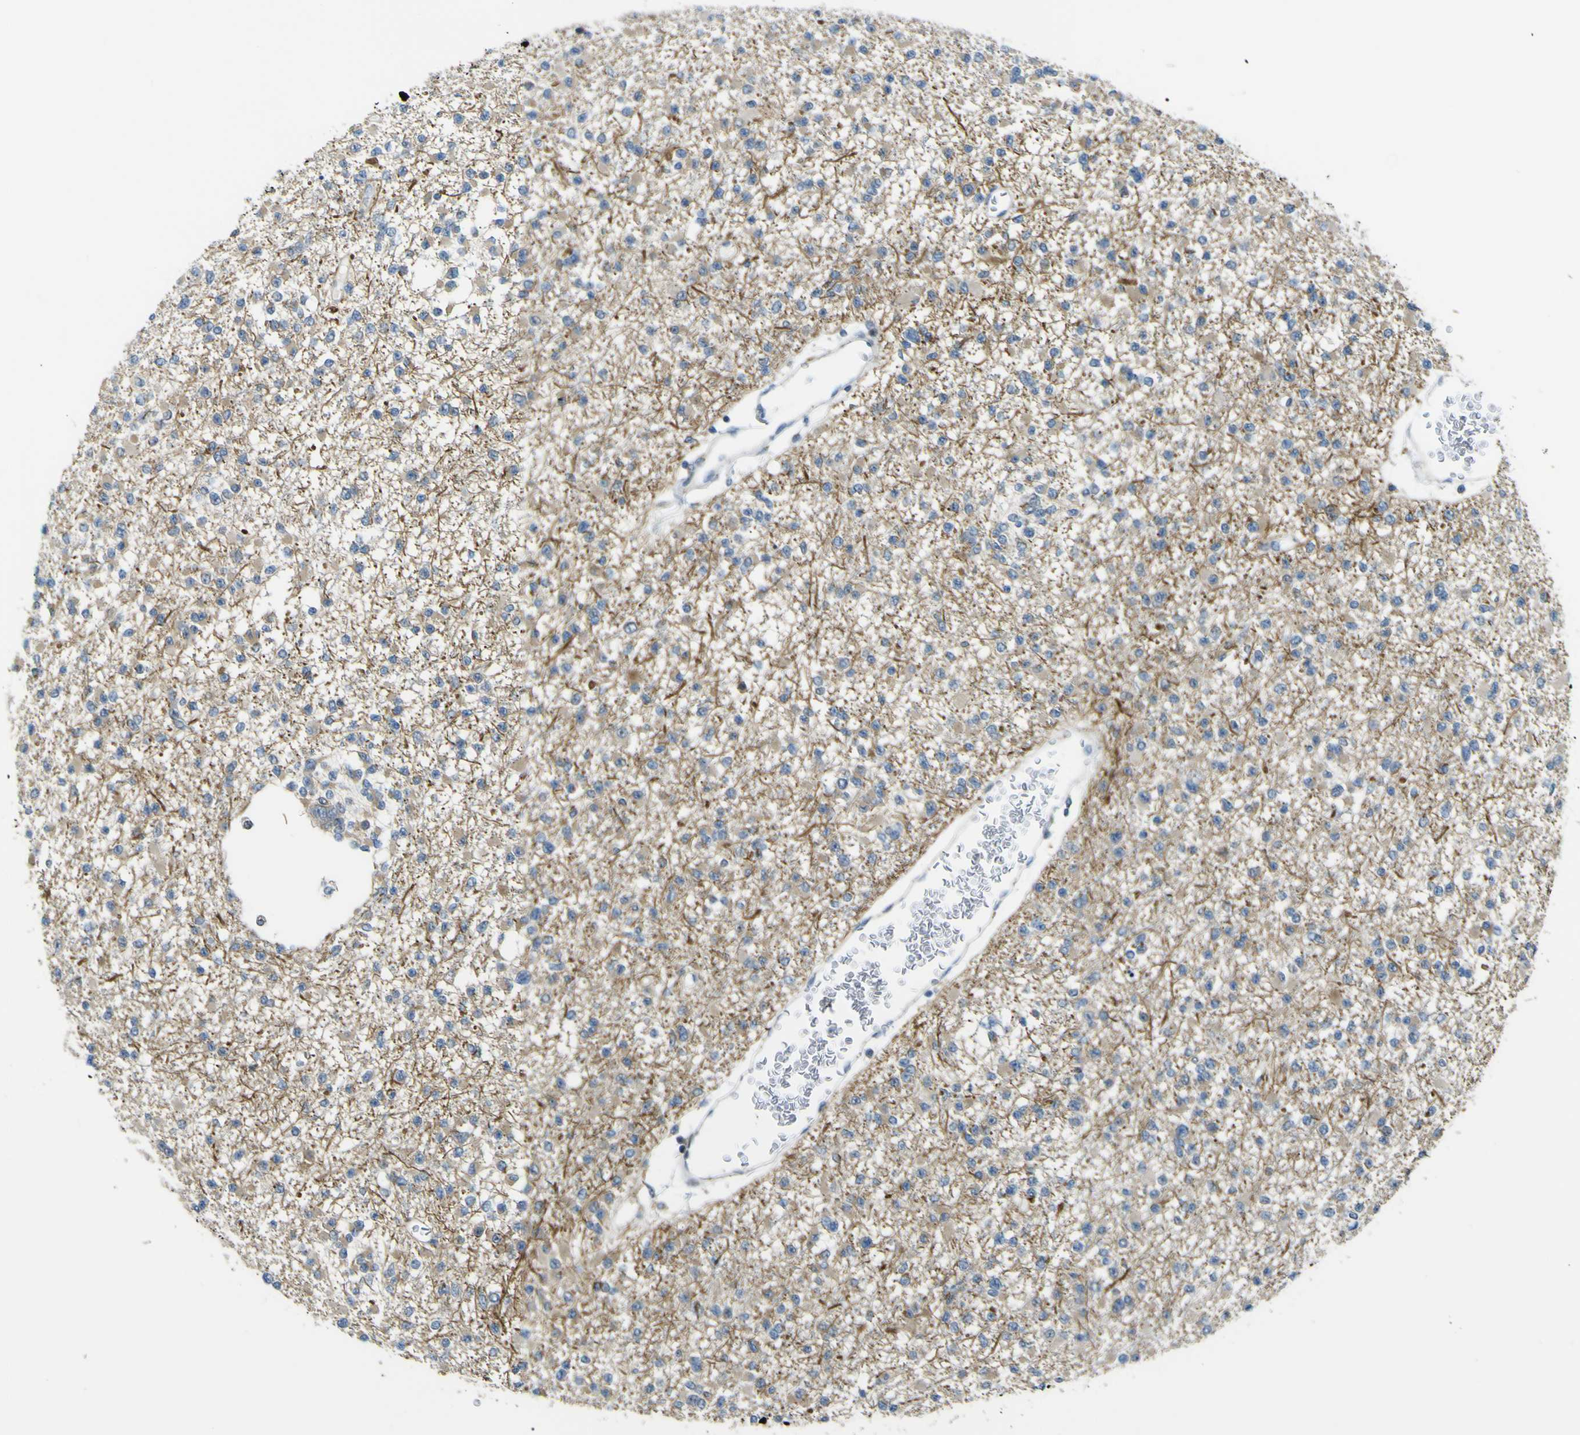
{"staining": {"intensity": "negative", "quantity": "none", "location": "none"}, "tissue": "glioma", "cell_type": "Tumor cells", "image_type": "cancer", "snomed": [{"axis": "morphology", "description": "Glioma, malignant, Low grade"}, {"axis": "topography", "description": "Brain"}], "caption": "Immunohistochemistry of low-grade glioma (malignant) reveals no staining in tumor cells. The staining was performed using DAB to visualize the protein expression in brown, while the nuclei were stained in blue with hematoxylin (Magnification: 20x).", "gene": "LBHD1", "patient": {"sex": "female", "age": 22}}